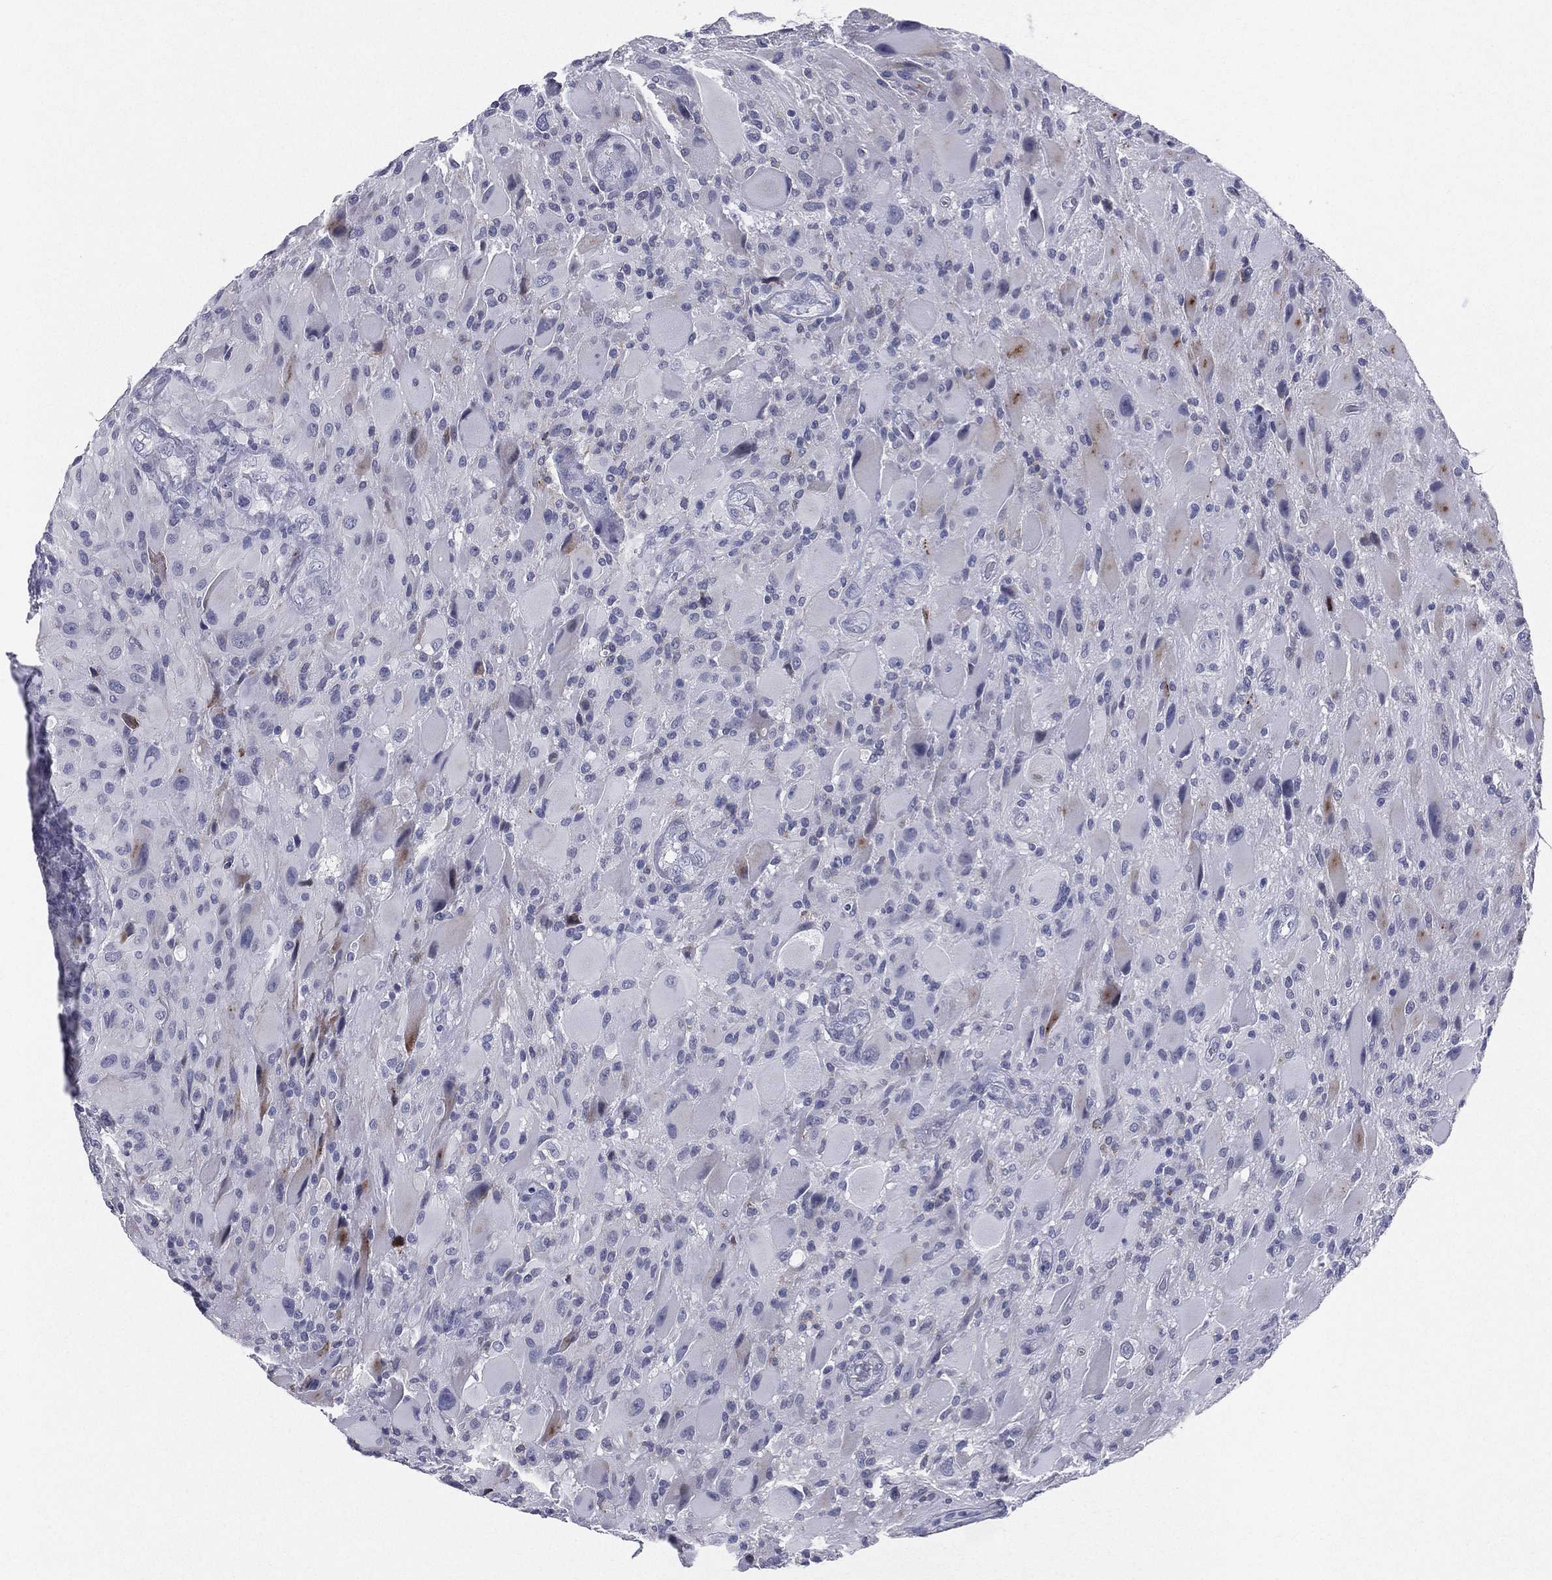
{"staining": {"intensity": "negative", "quantity": "none", "location": "none"}, "tissue": "glioma", "cell_type": "Tumor cells", "image_type": "cancer", "snomed": [{"axis": "morphology", "description": "Glioma, malignant, High grade"}, {"axis": "topography", "description": "Cerebral cortex"}], "caption": "Immunohistochemistry image of human glioma stained for a protein (brown), which reveals no positivity in tumor cells.", "gene": "HLA-DOA", "patient": {"sex": "male", "age": 35}}